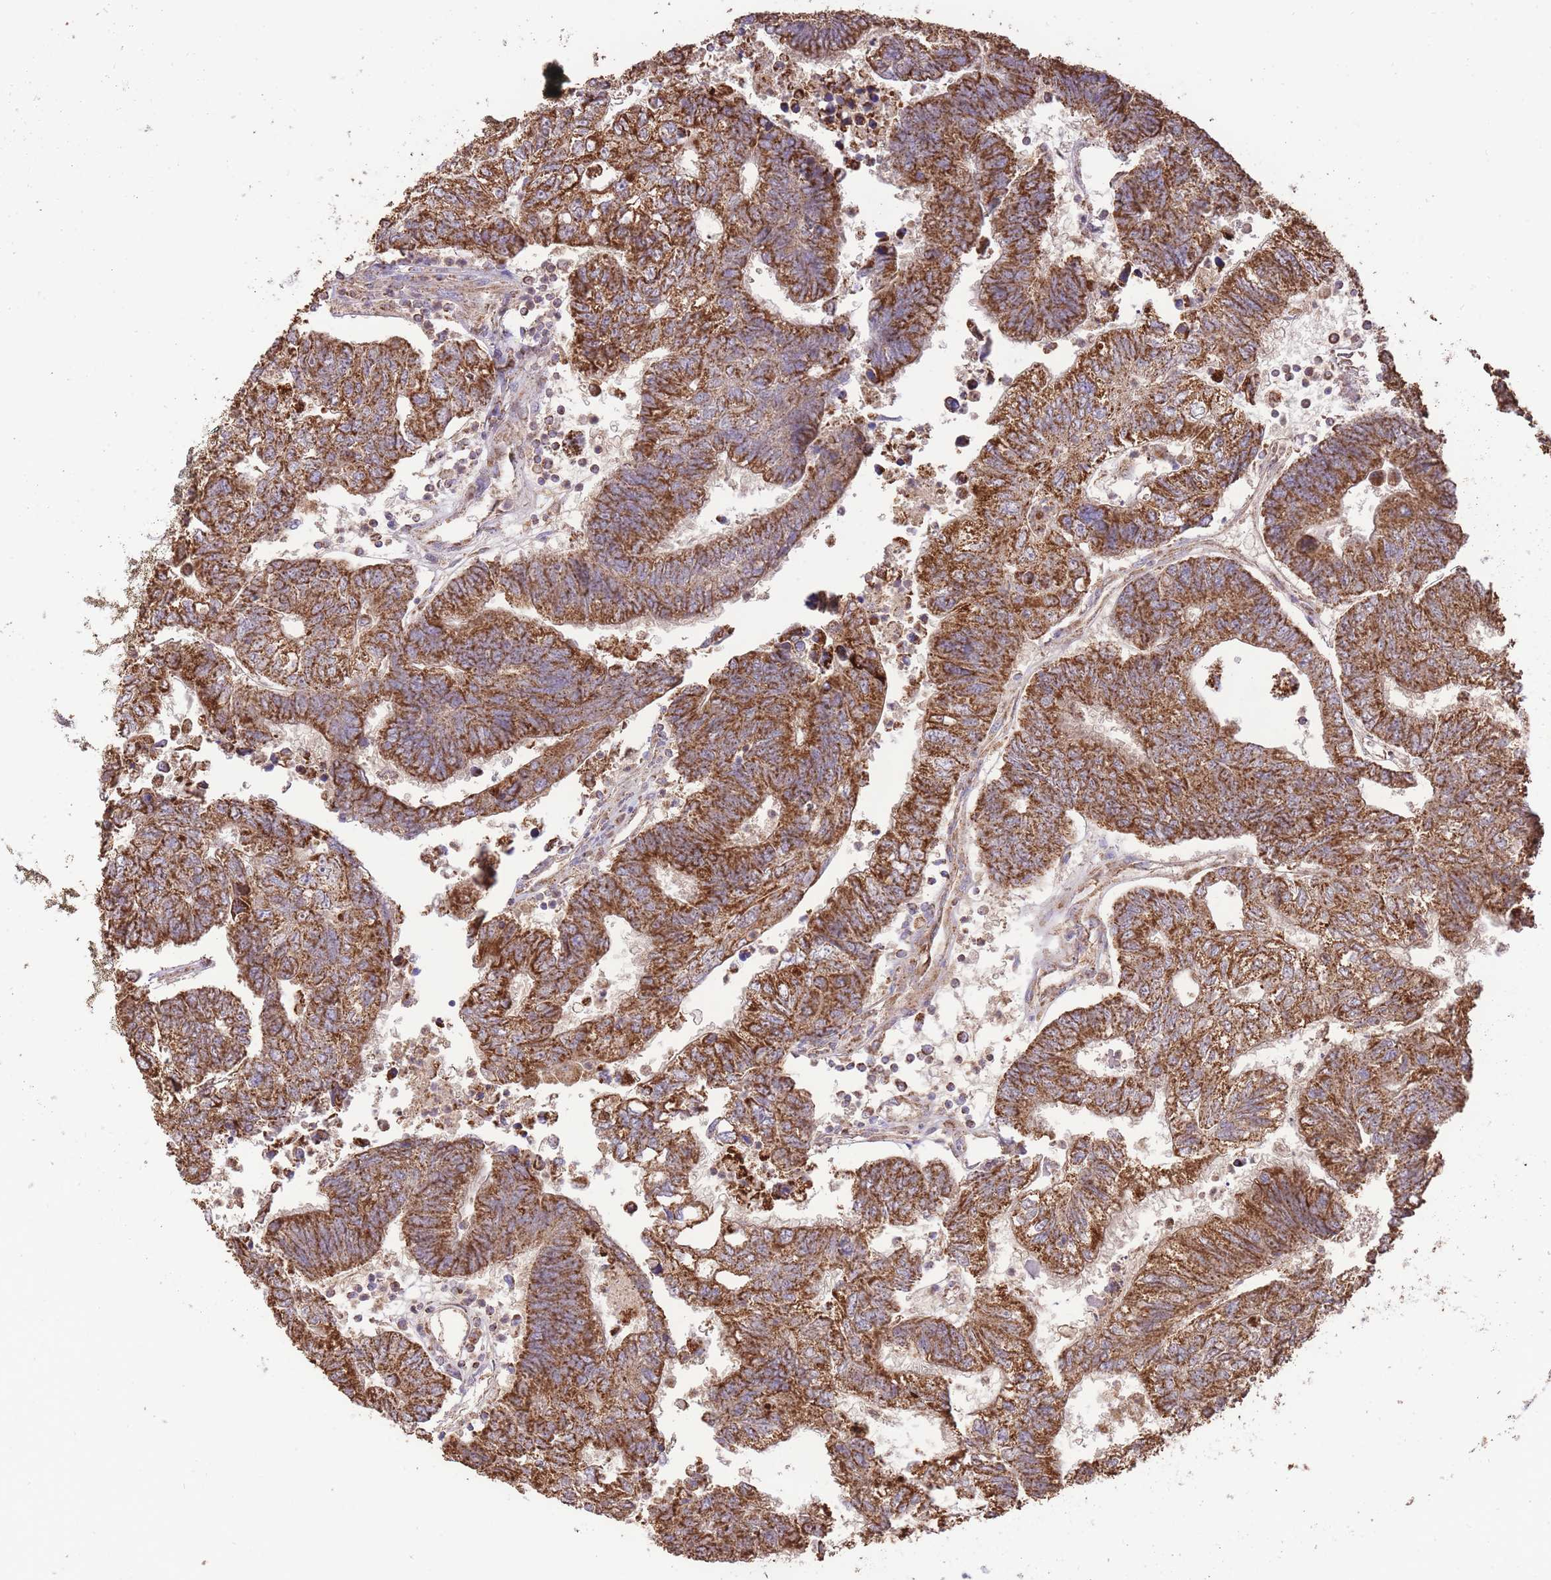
{"staining": {"intensity": "strong", "quantity": ">75%", "location": "cytoplasmic/membranous"}, "tissue": "colorectal cancer", "cell_type": "Tumor cells", "image_type": "cancer", "snomed": [{"axis": "morphology", "description": "Adenocarcinoma, NOS"}, {"axis": "topography", "description": "Colon"}], "caption": "Strong cytoplasmic/membranous positivity for a protein is present in about >75% of tumor cells of colorectal cancer using IHC.", "gene": "PREP", "patient": {"sex": "female", "age": 48}}